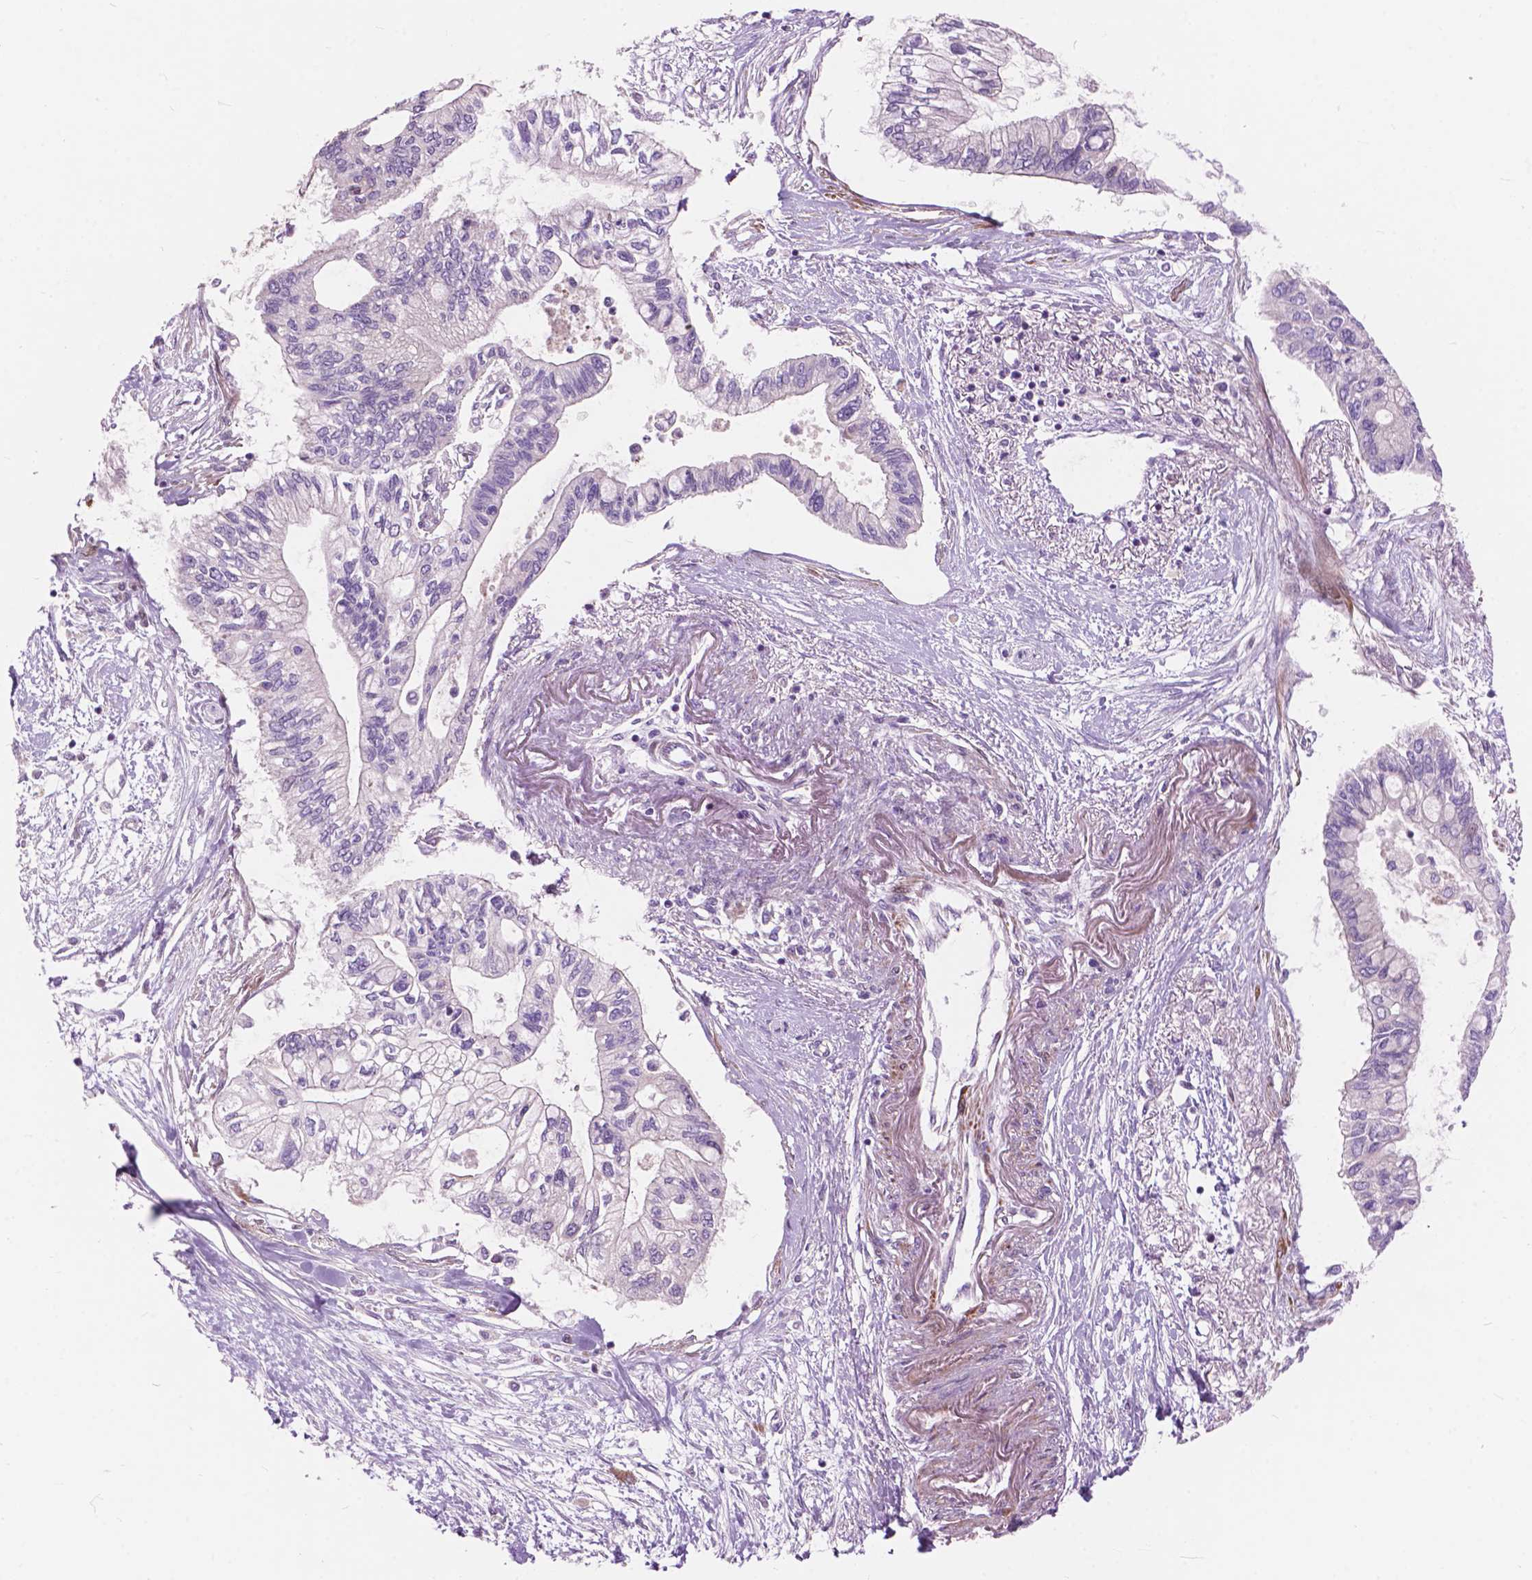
{"staining": {"intensity": "negative", "quantity": "none", "location": "none"}, "tissue": "pancreatic cancer", "cell_type": "Tumor cells", "image_type": "cancer", "snomed": [{"axis": "morphology", "description": "Adenocarcinoma, NOS"}, {"axis": "topography", "description": "Pancreas"}], "caption": "Pancreatic adenocarcinoma stained for a protein using immunohistochemistry (IHC) exhibits no positivity tumor cells.", "gene": "MORN1", "patient": {"sex": "female", "age": 77}}